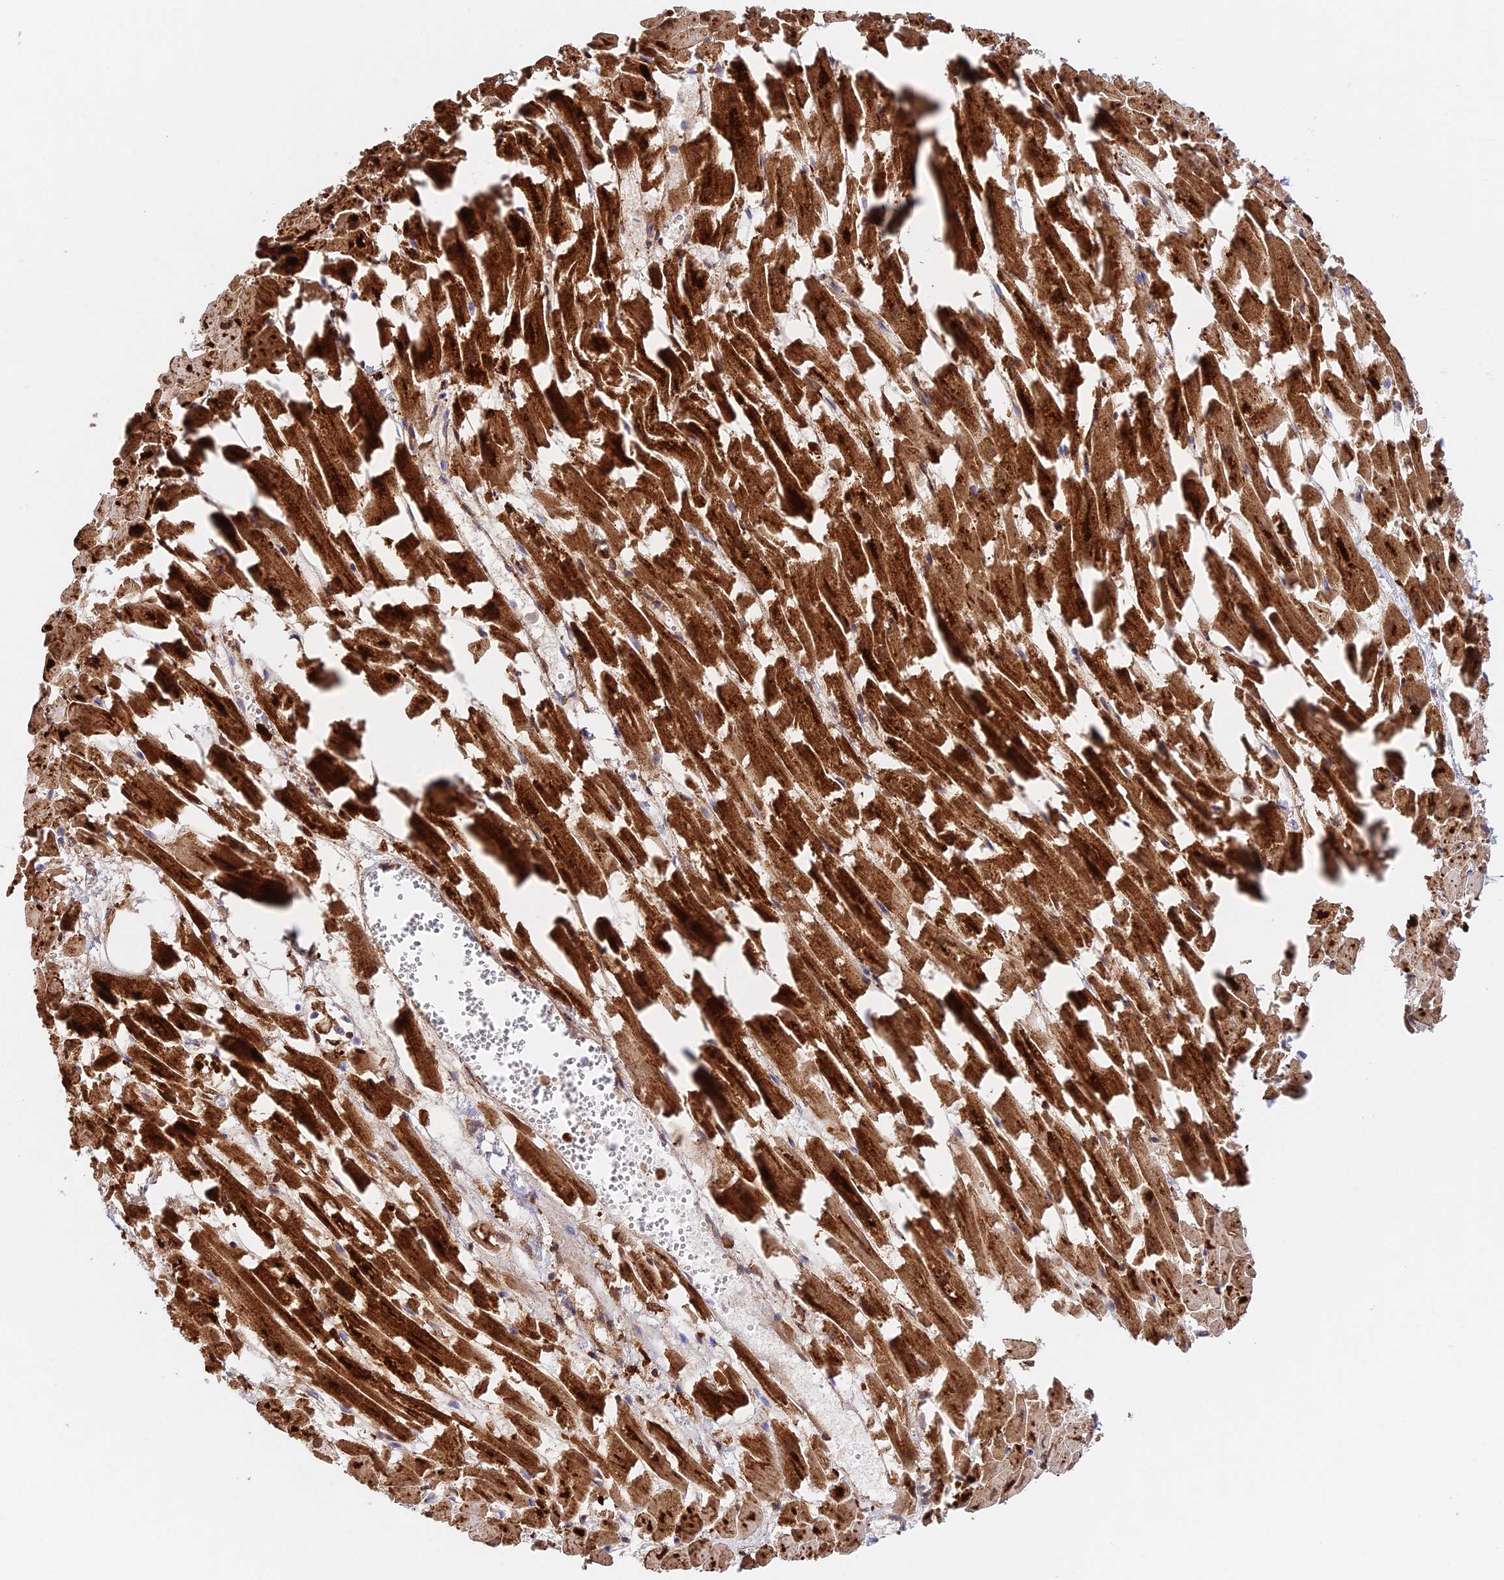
{"staining": {"intensity": "strong", "quantity": ">75%", "location": "cytoplasmic/membranous"}, "tissue": "heart muscle", "cell_type": "Cardiomyocytes", "image_type": "normal", "snomed": [{"axis": "morphology", "description": "Normal tissue, NOS"}, {"axis": "topography", "description": "Heart"}], "caption": "Heart muscle stained with DAB (3,3'-diaminobenzidine) IHC reveals high levels of strong cytoplasmic/membranous positivity in approximately >75% of cardiomyocytes.", "gene": "HSDL2", "patient": {"sex": "female", "age": 64}}